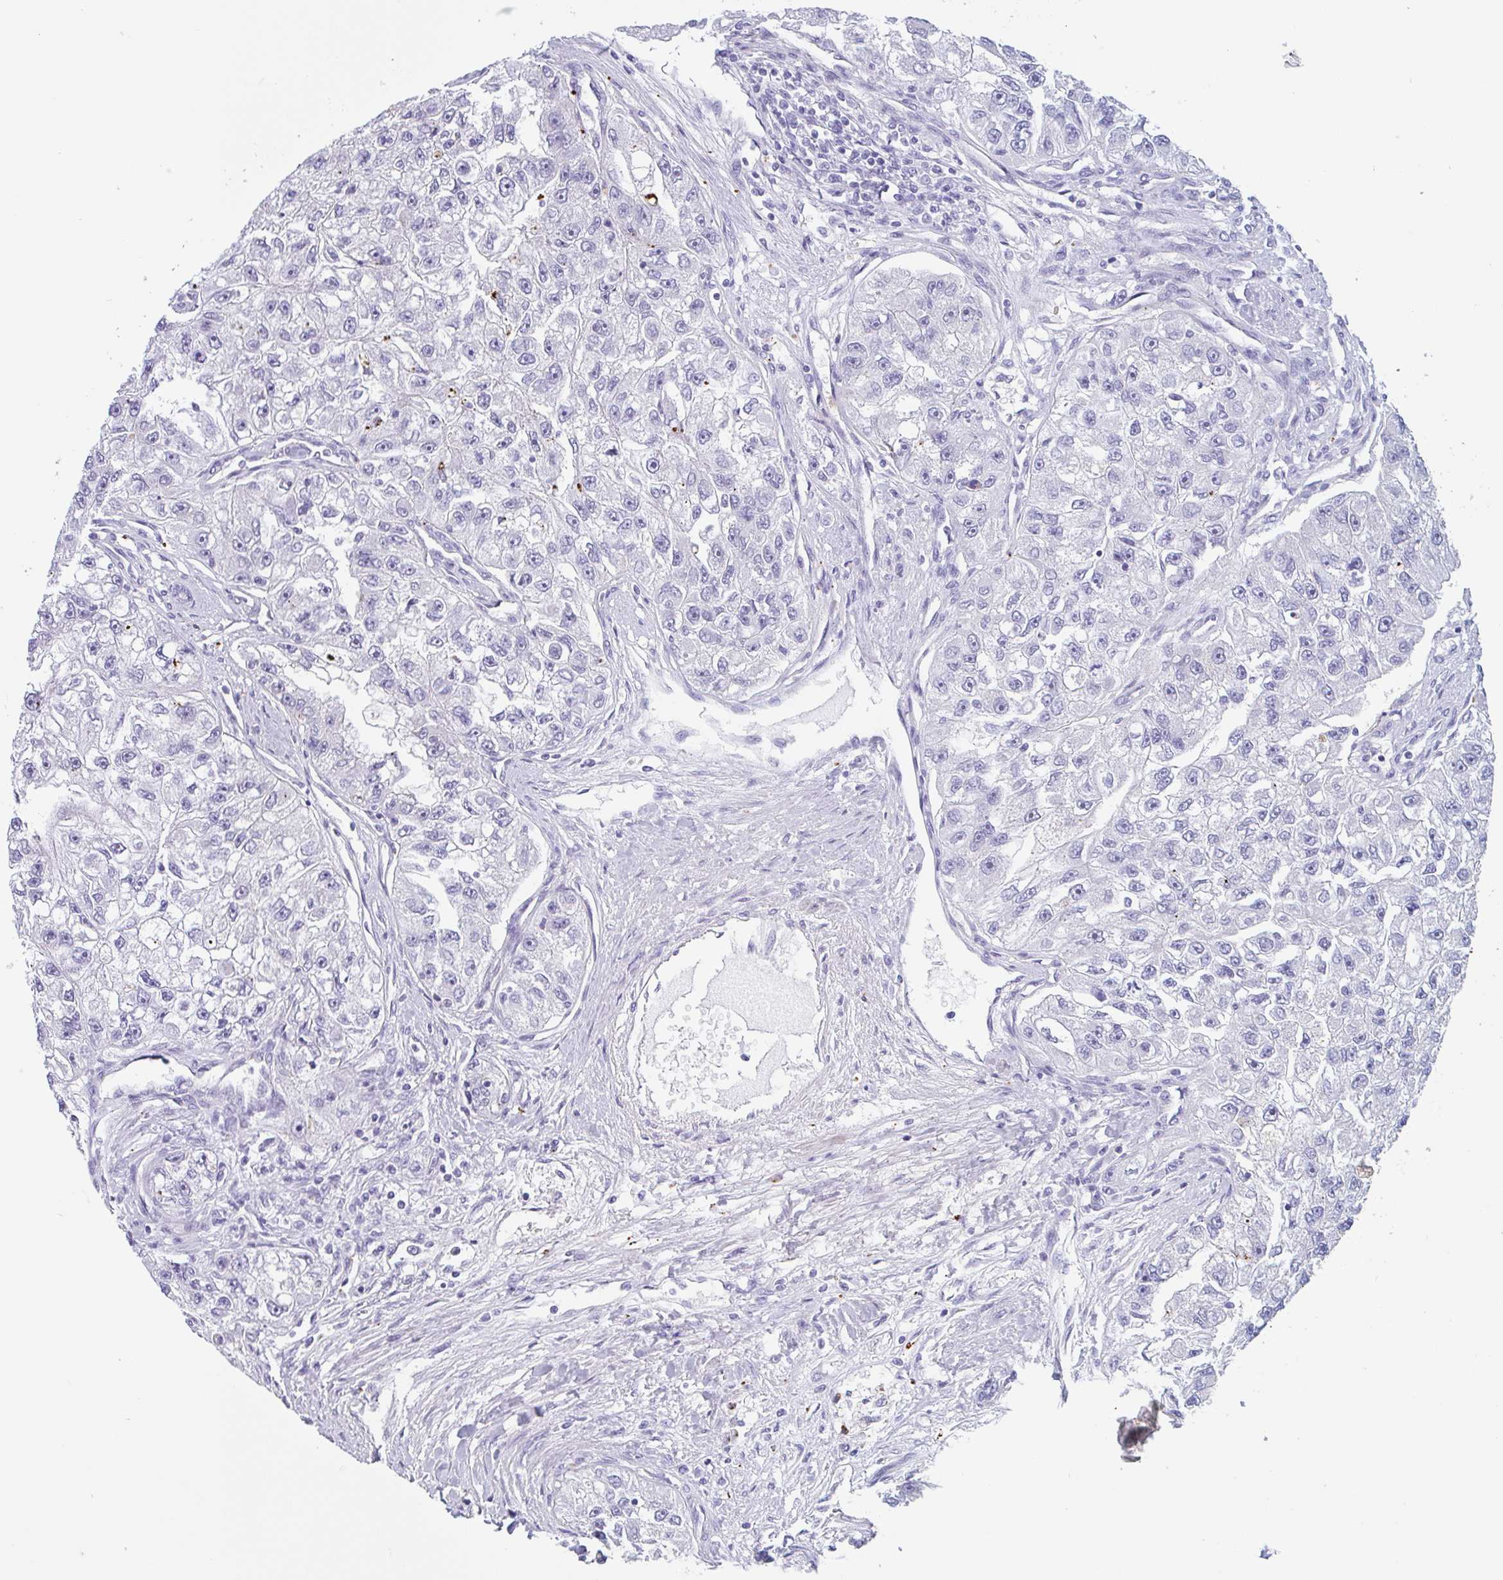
{"staining": {"intensity": "negative", "quantity": "none", "location": "none"}, "tissue": "renal cancer", "cell_type": "Tumor cells", "image_type": "cancer", "snomed": [{"axis": "morphology", "description": "Adenocarcinoma, NOS"}, {"axis": "topography", "description": "Kidney"}], "caption": "This micrograph is of renal adenocarcinoma stained with IHC to label a protein in brown with the nuclei are counter-stained blue. There is no positivity in tumor cells.", "gene": "LENG9", "patient": {"sex": "male", "age": 63}}